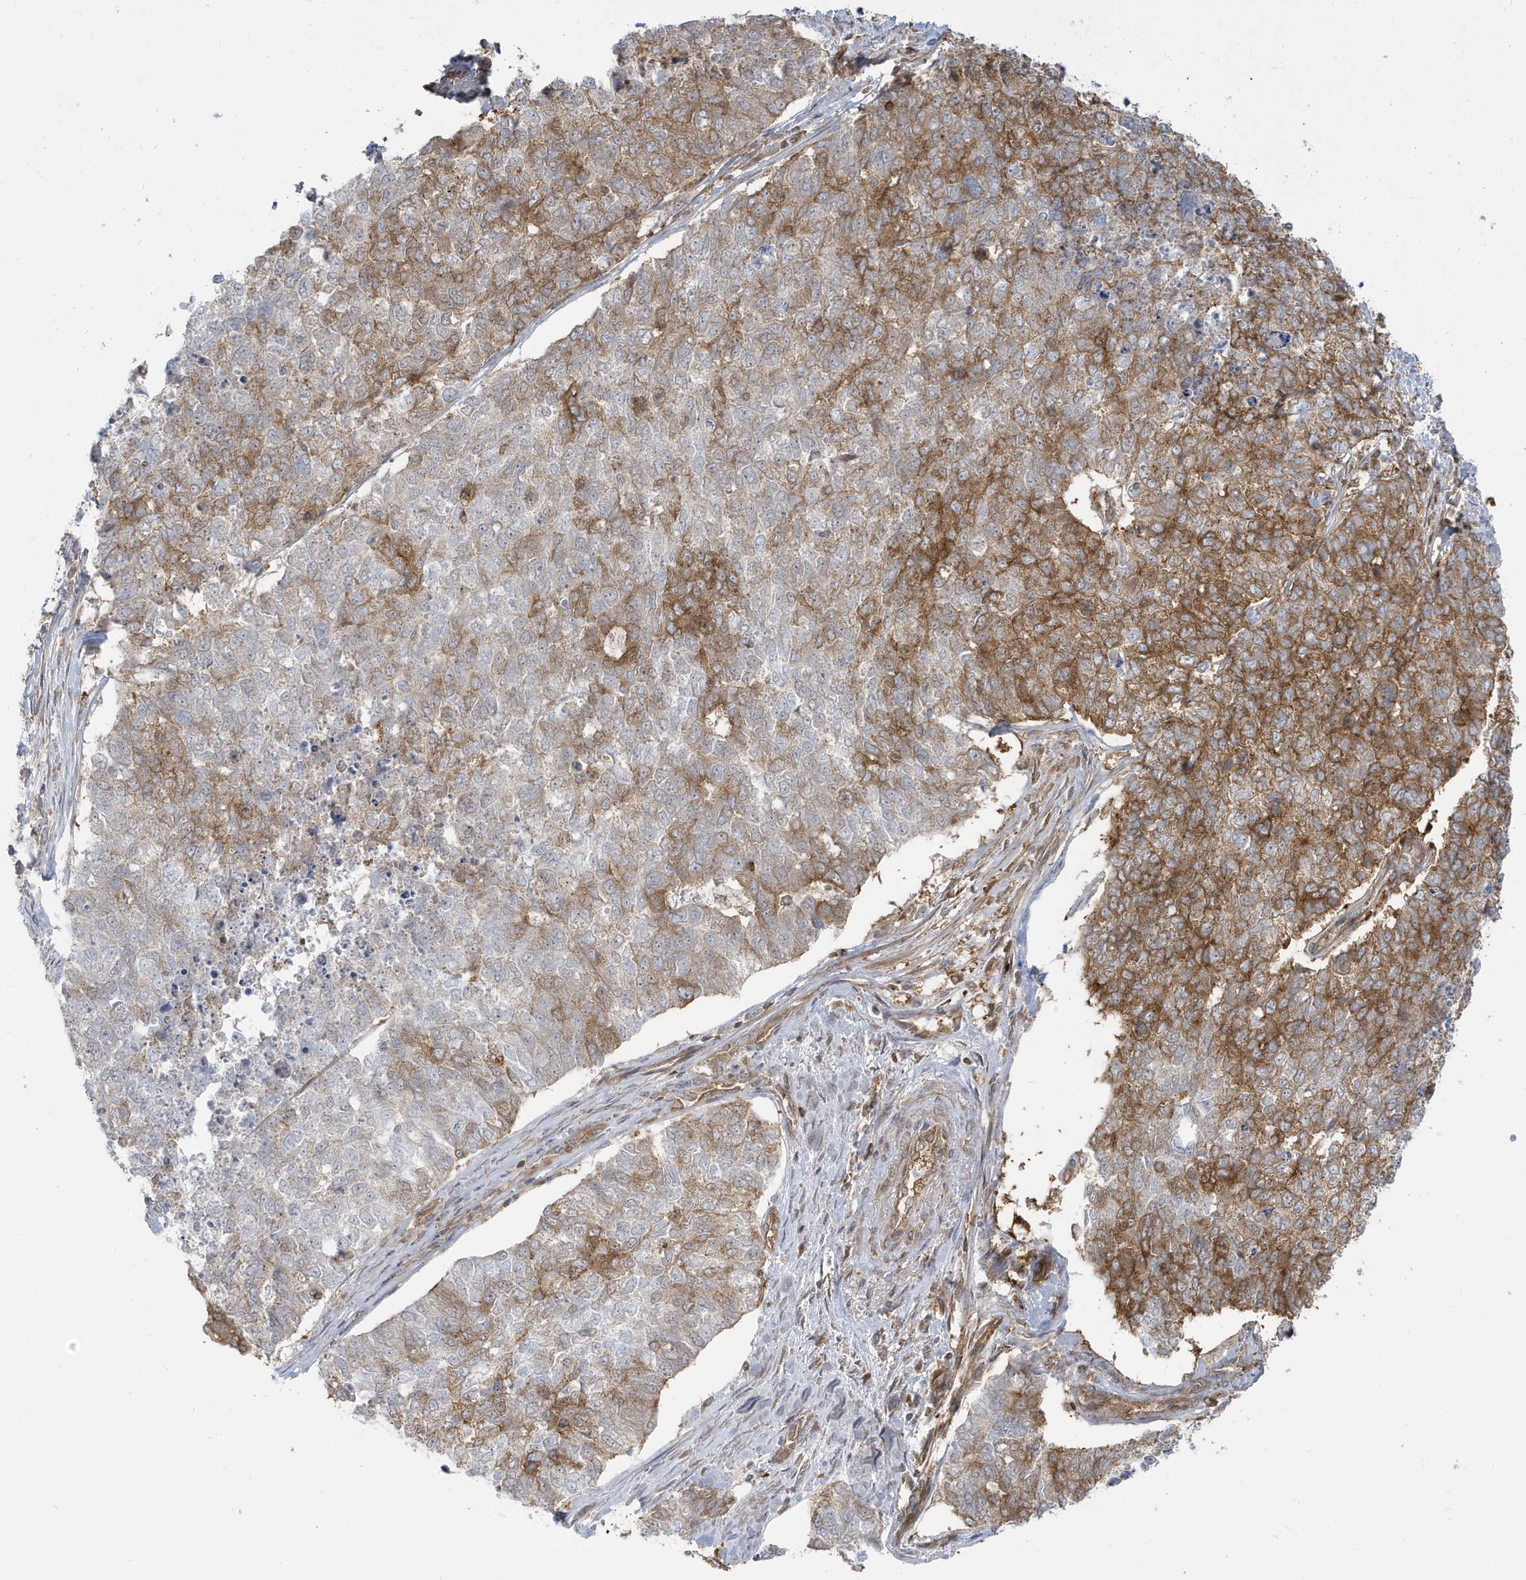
{"staining": {"intensity": "moderate", "quantity": "25%-75%", "location": "cytoplasmic/membranous"}, "tissue": "cervical cancer", "cell_type": "Tumor cells", "image_type": "cancer", "snomed": [{"axis": "morphology", "description": "Squamous cell carcinoma, NOS"}, {"axis": "topography", "description": "Cervix"}], "caption": "Immunohistochemistry (IHC) of human cervical squamous cell carcinoma exhibits medium levels of moderate cytoplasmic/membranous positivity in approximately 25%-75% of tumor cells. The staining is performed using DAB (3,3'-diaminobenzidine) brown chromogen to label protein expression. The nuclei are counter-stained blue using hematoxylin.", "gene": "STAM", "patient": {"sex": "female", "age": 63}}